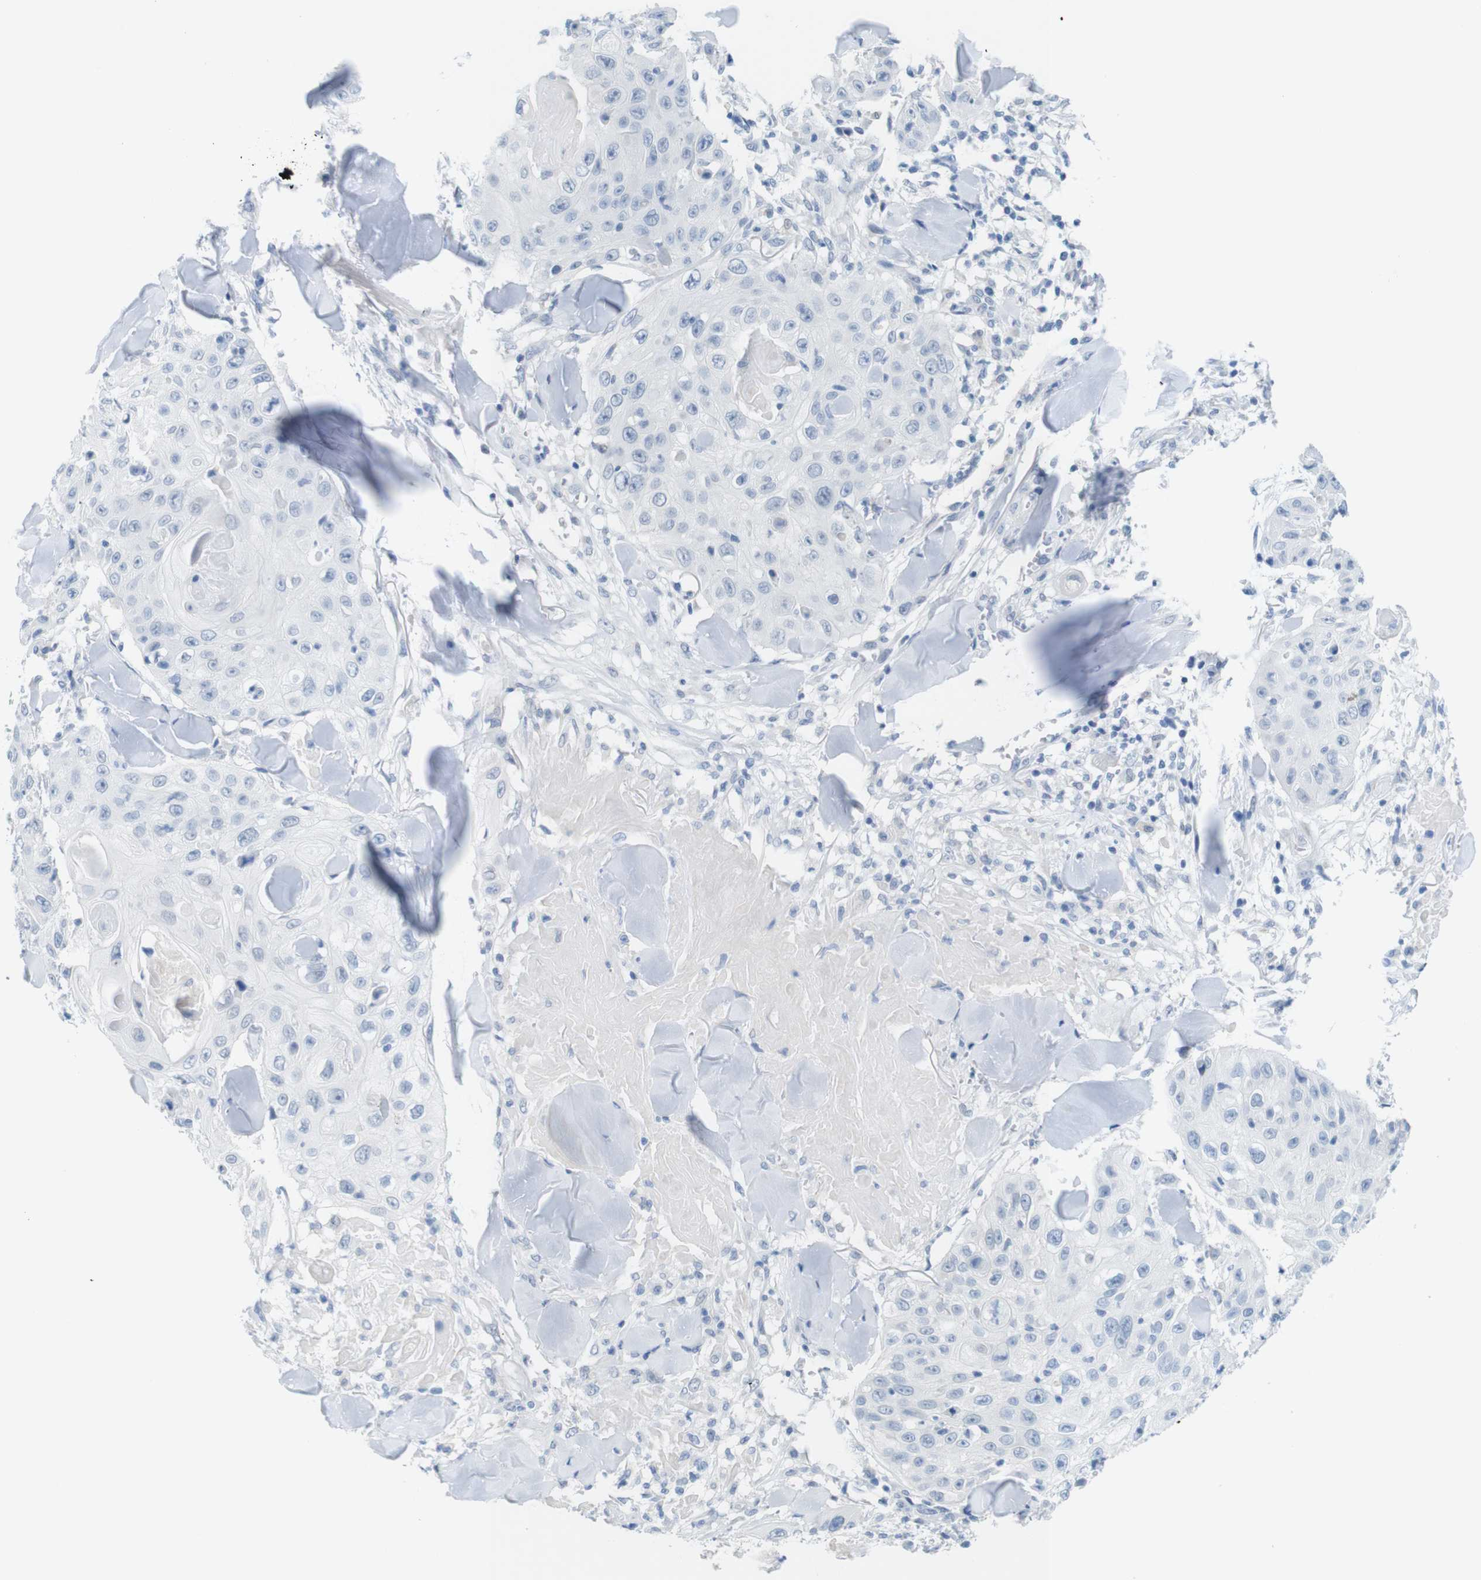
{"staining": {"intensity": "negative", "quantity": "none", "location": "none"}, "tissue": "skin cancer", "cell_type": "Tumor cells", "image_type": "cancer", "snomed": [{"axis": "morphology", "description": "Squamous cell carcinoma, NOS"}, {"axis": "topography", "description": "Skin"}], "caption": "This is an IHC image of skin cancer. There is no staining in tumor cells.", "gene": "OPN1SW", "patient": {"sex": "male", "age": 86}}